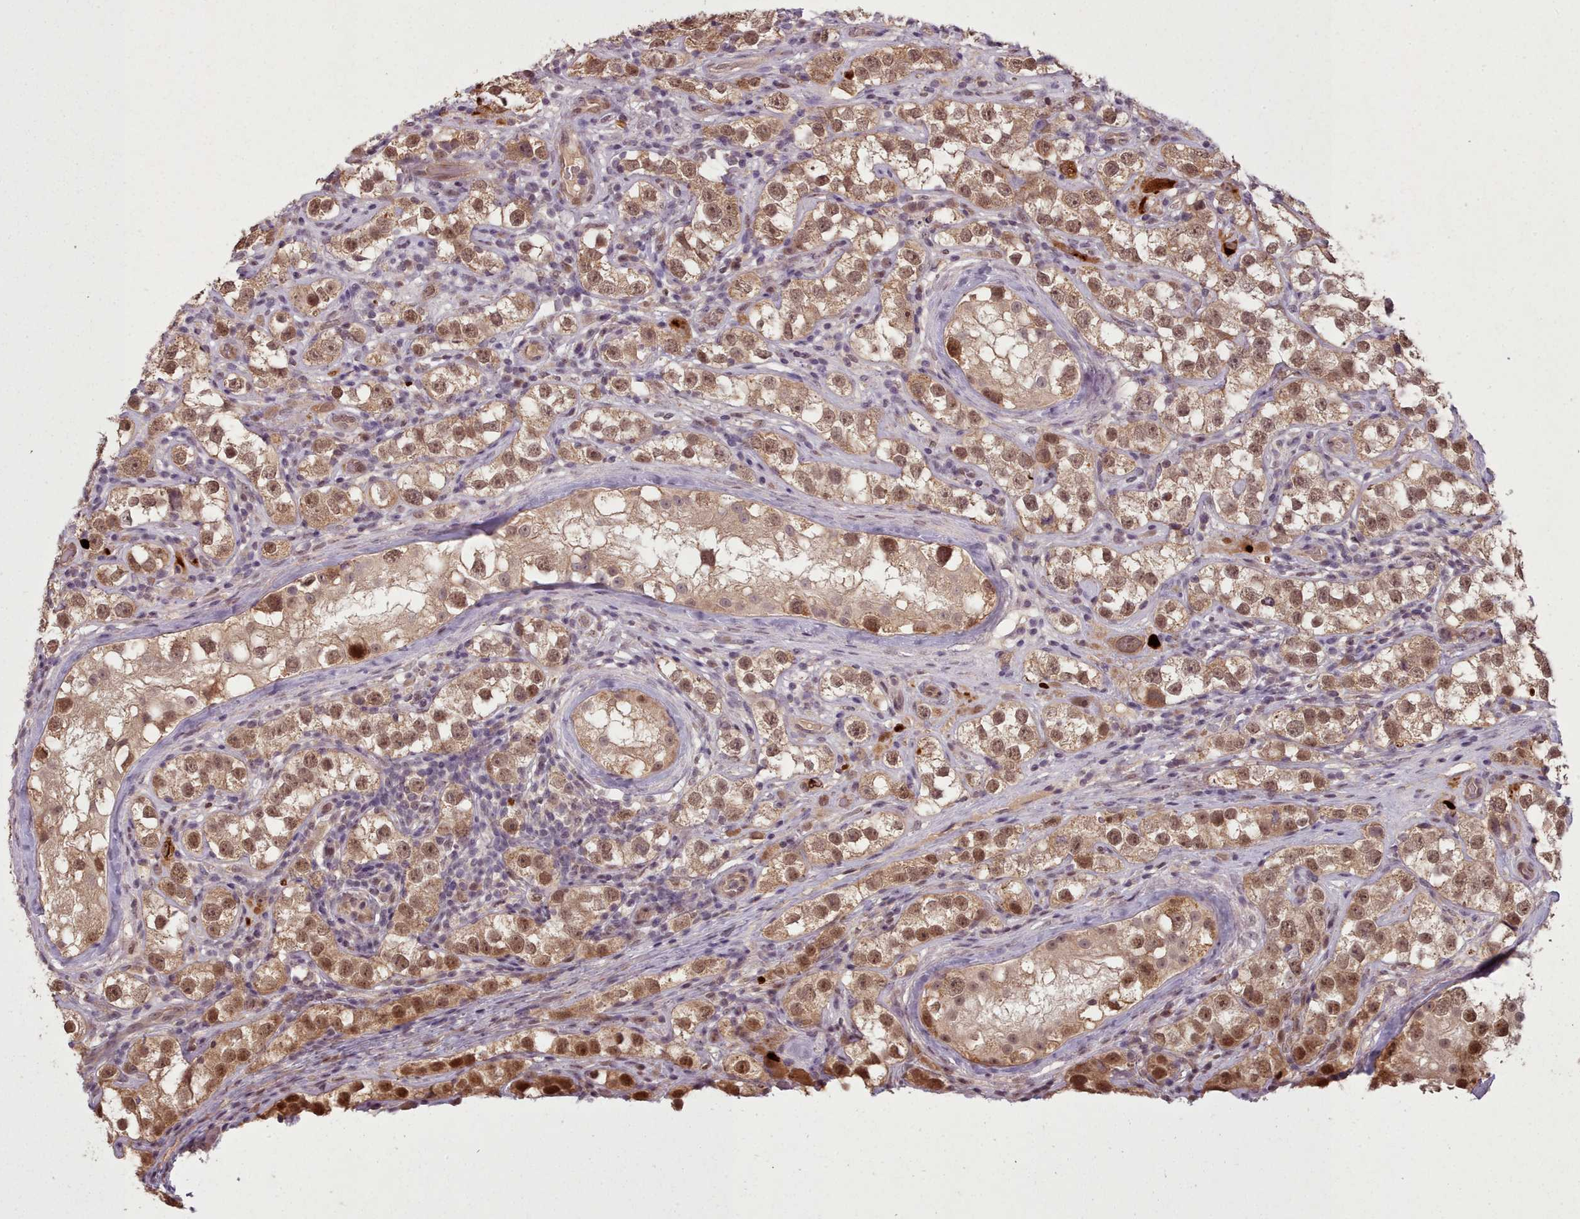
{"staining": {"intensity": "moderate", "quantity": ">75%", "location": "cytoplasmic/membranous,nuclear"}, "tissue": "testis cancer", "cell_type": "Tumor cells", "image_type": "cancer", "snomed": [{"axis": "morphology", "description": "Seminoma, NOS"}, {"axis": "topography", "description": "Testis"}], "caption": "Immunohistochemistry (IHC) of human seminoma (testis) displays medium levels of moderate cytoplasmic/membranous and nuclear positivity in about >75% of tumor cells.", "gene": "CDC6", "patient": {"sex": "male", "age": 28}}